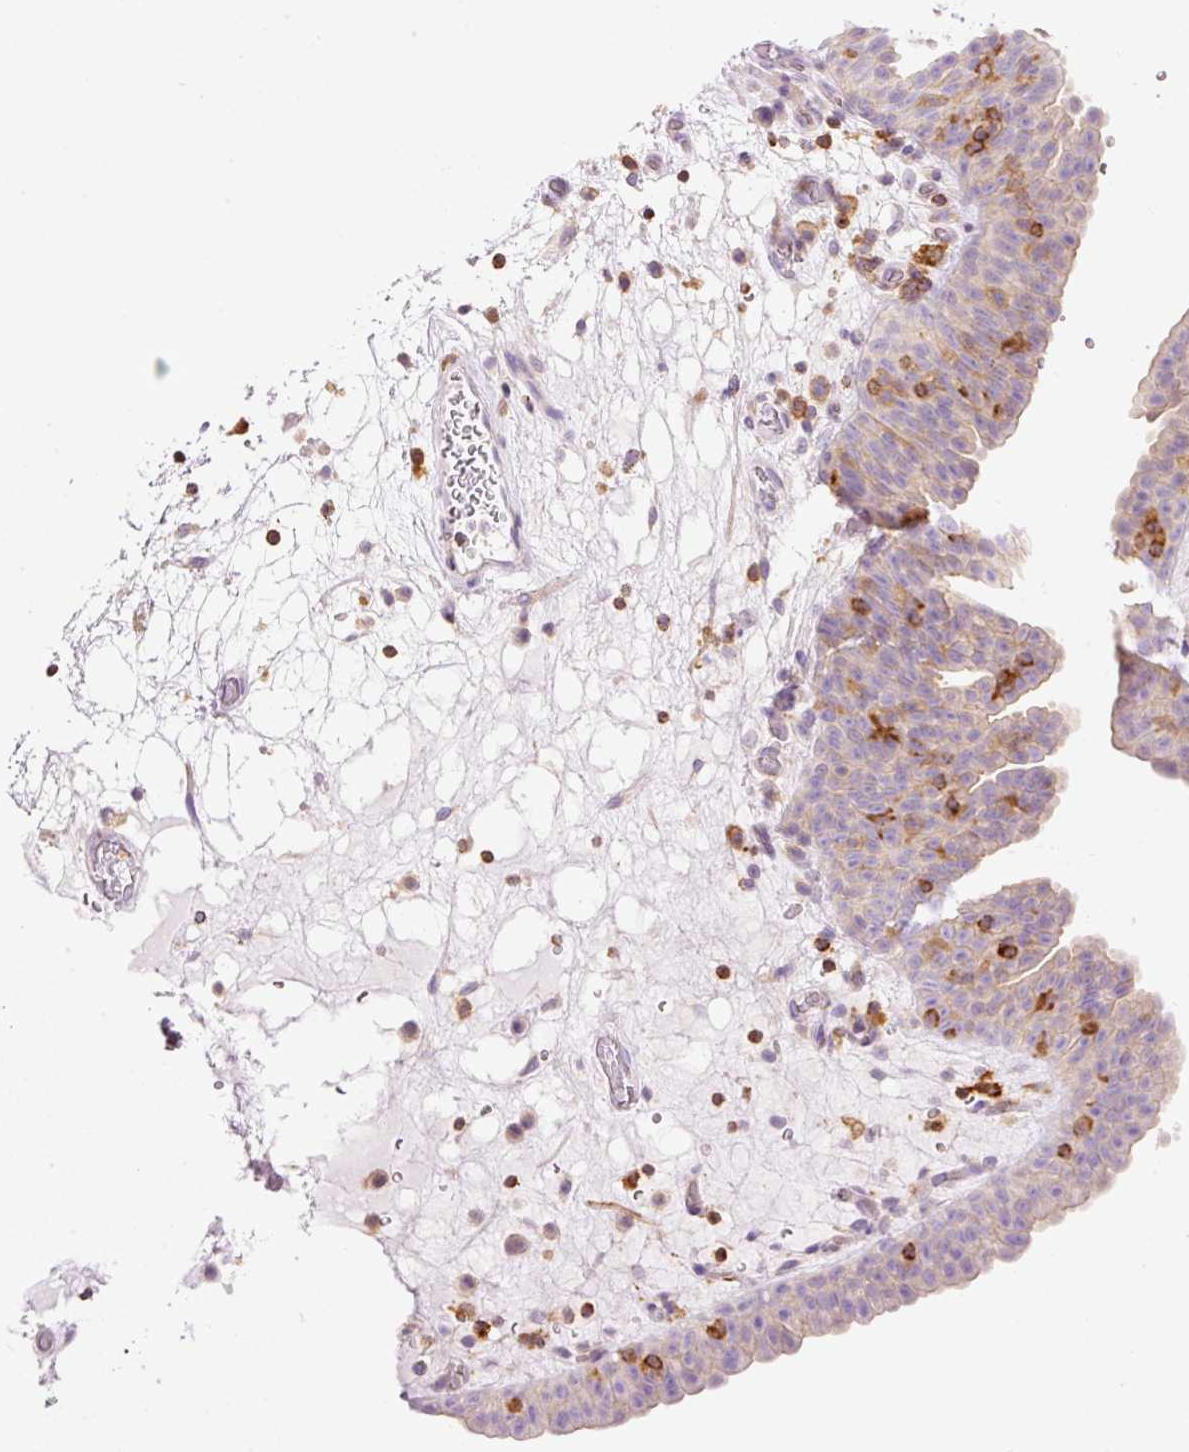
{"staining": {"intensity": "weak", "quantity": "<25%", "location": "cytoplasmic/membranous"}, "tissue": "urinary bladder", "cell_type": "Urothelial cells", "image_type": "normal", "snomed": [{"axis": "morphology", "description": "Normal tissue, NOS"}, {"axis": "topography", "description": "Urinary bladder"}], "caption": "Immunohistochemical staining of normal urinary bladder shows no significant staining in urothelial cells.", "gene": "DOK6", "patient": {"sex": "male", "age": 71}}